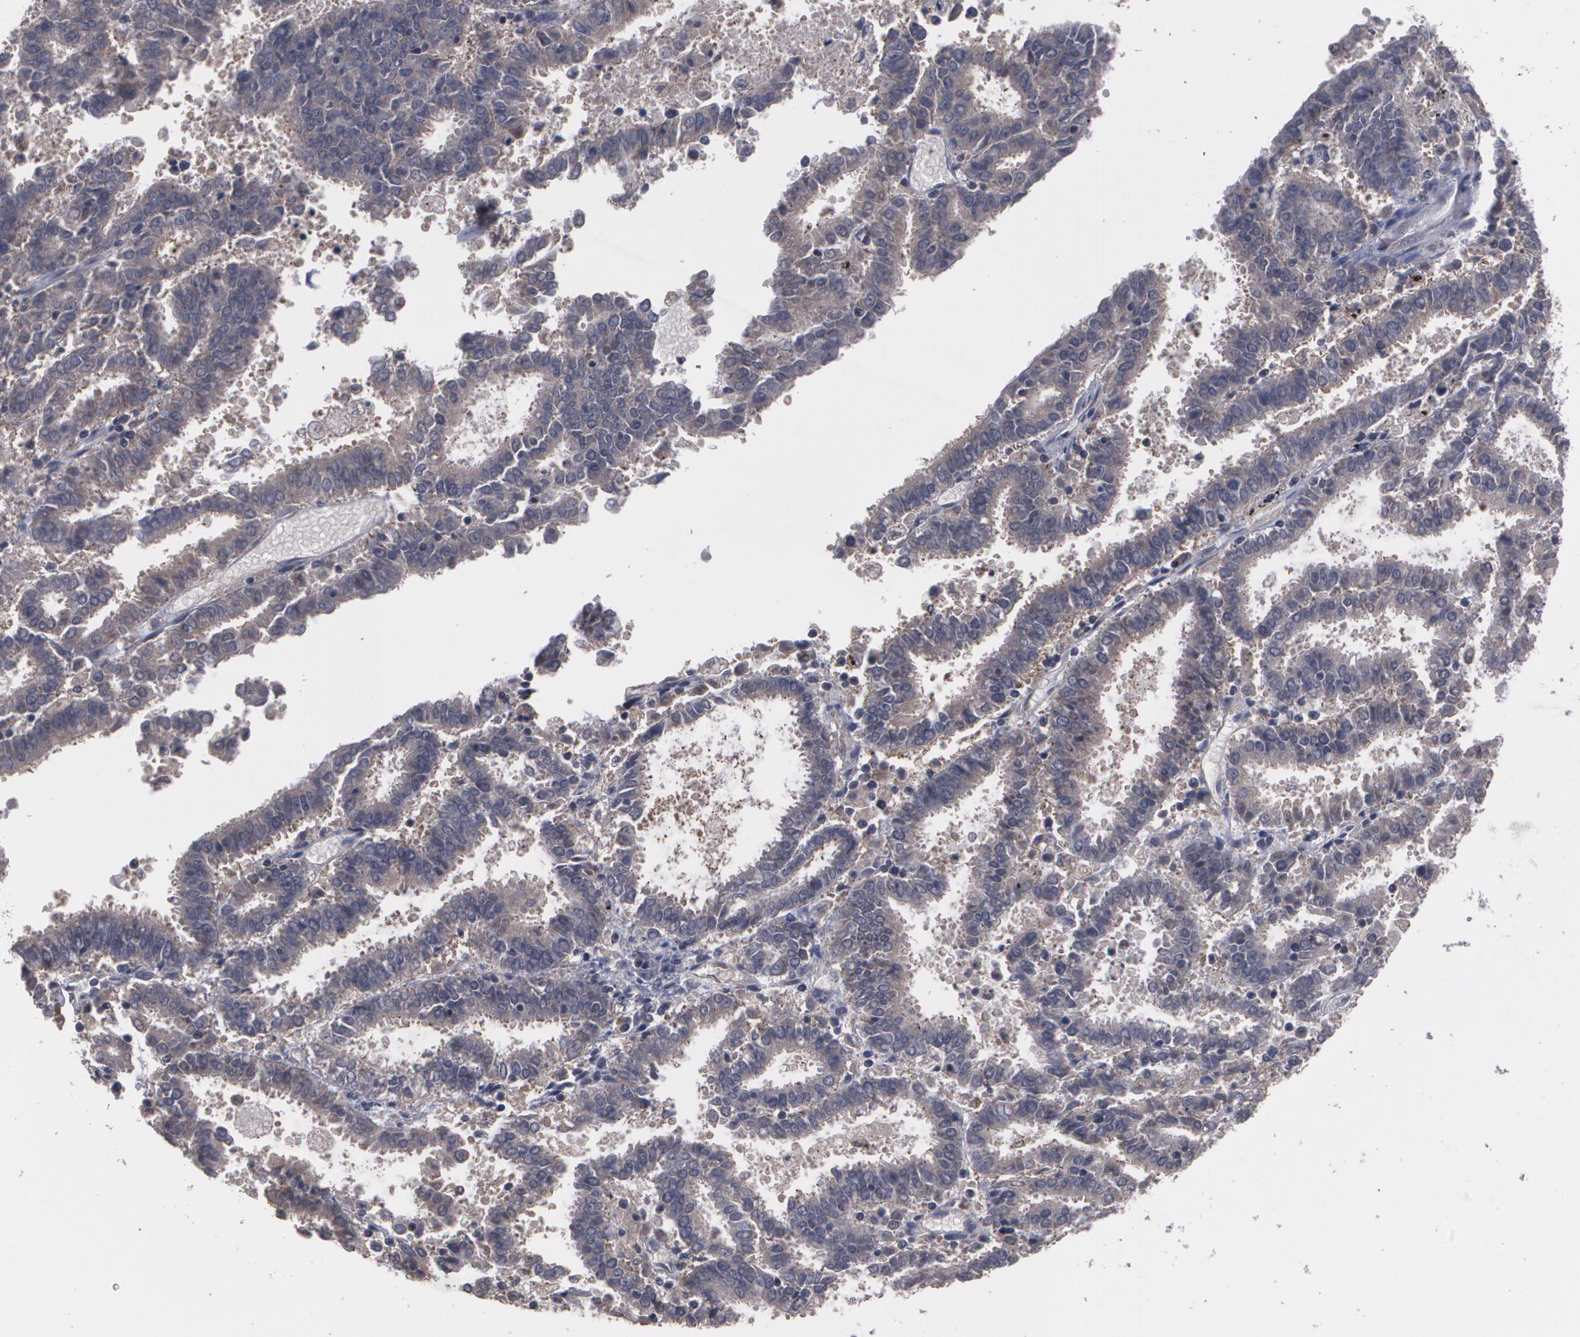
{"staining": {"intensity": "moderate", "quantity": ">75%", "location": "cytoplasmic/membranous"}, "tissue": "endometrial cancer", "cell_type": "Tumor cells", "image_type": "cancer", "snomed": [{"axis": "morphology", "description": "Adenocarcinoma, NOS"}, {"axis": "topography", "description": "Uterus"}], "caption": "Protein staining of endometrial cancer tissue shows moderate cytoplasmic/membranous positivity in approximately >75% of tumor cells.", "gene": "ARF6", "patient": {"sex": "female", "age": 83}}